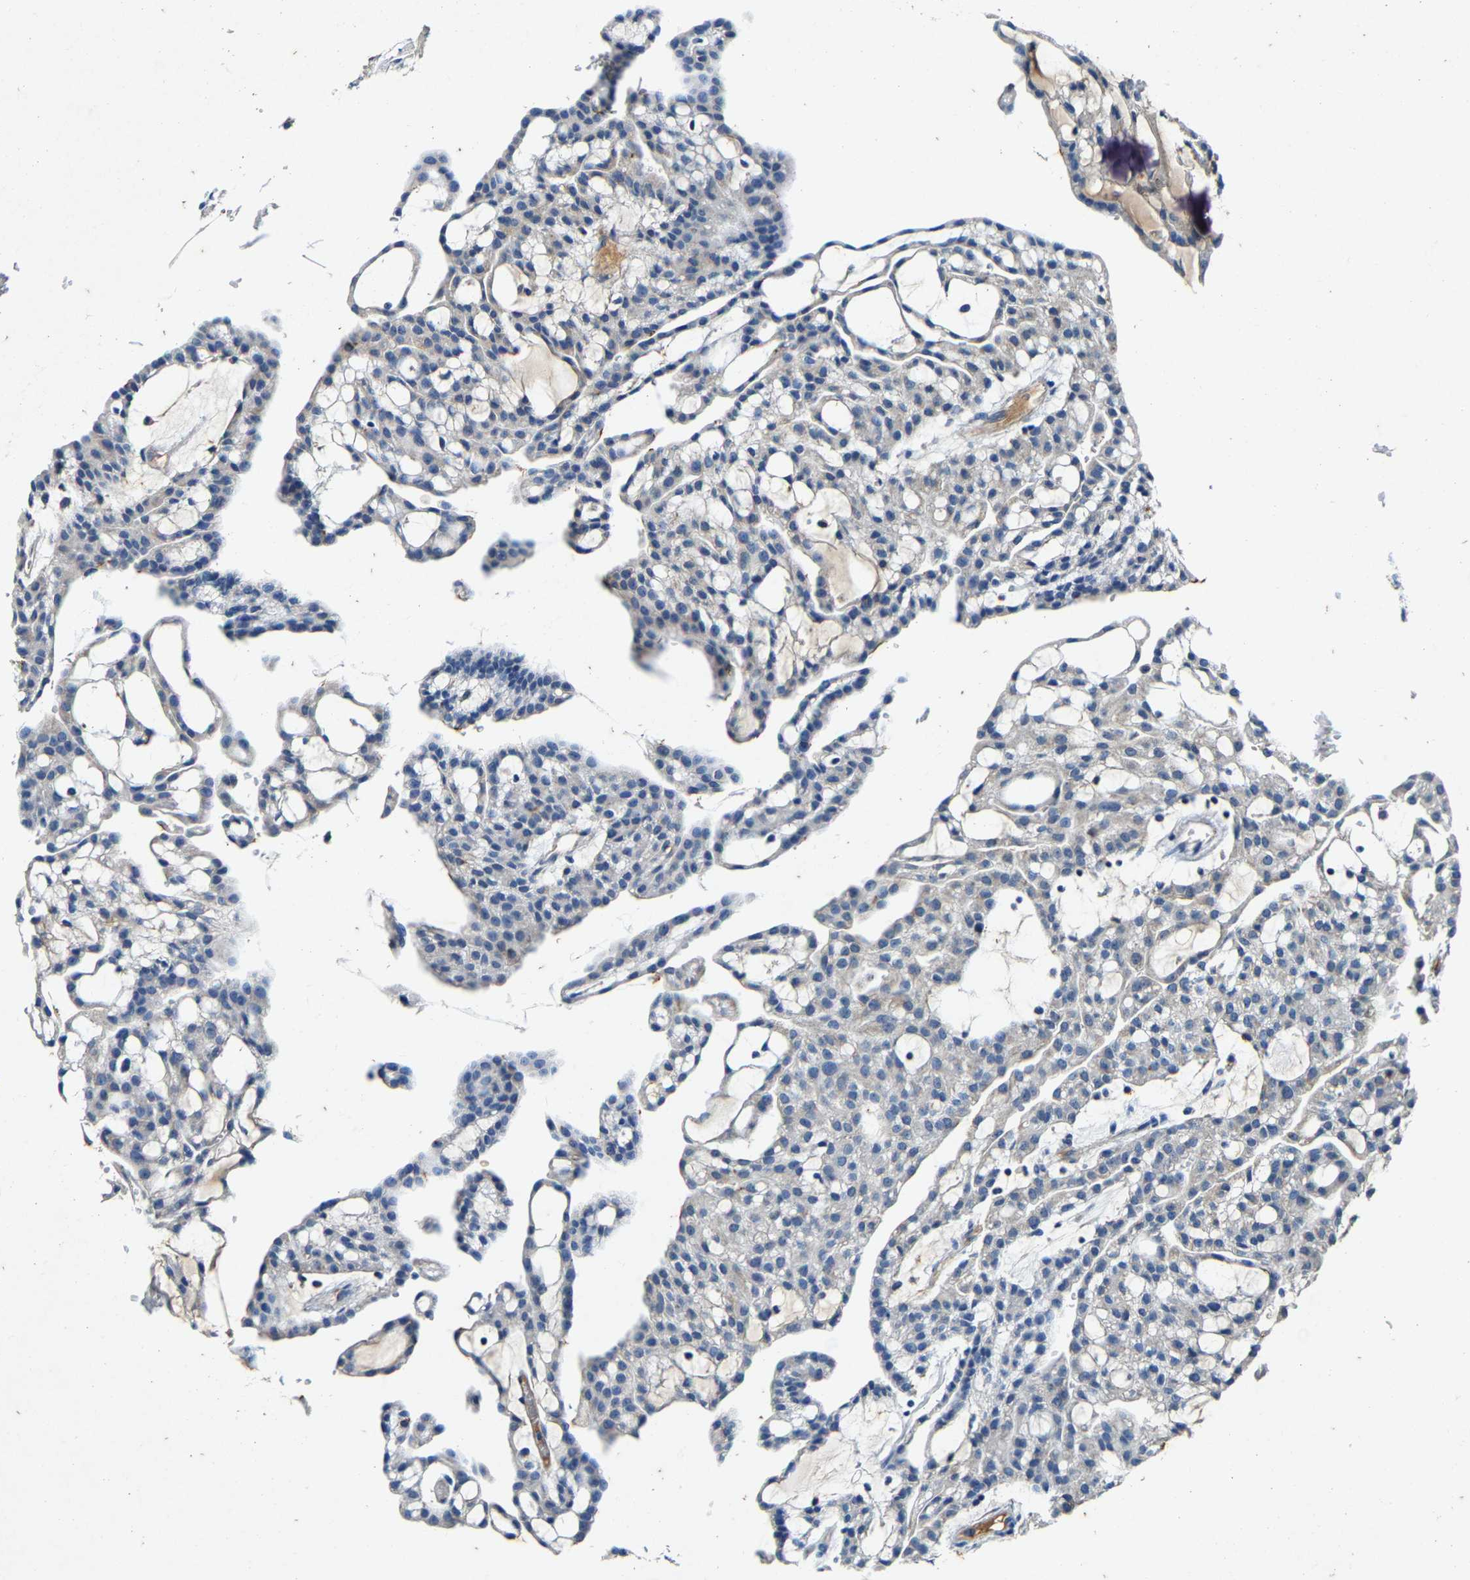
{"staining": {"intensity": "negative", "quantity": "none", "location": "none"}, "tissue": "renal cancer", "cell_type": "Tumor cells", "image_type": "cancer", "snomed": [{"axis": "morphology", "description": "Adenocarcinoma, NOS"}, {"axis": "topography", "description": "Kidney"}], "caption": "Protein analysis of adenocarcinoma (renal) displays no significant positivity in tumor cells.", "gene": "SLC25A25", "patient": {"sex": "male", "age": 63}}